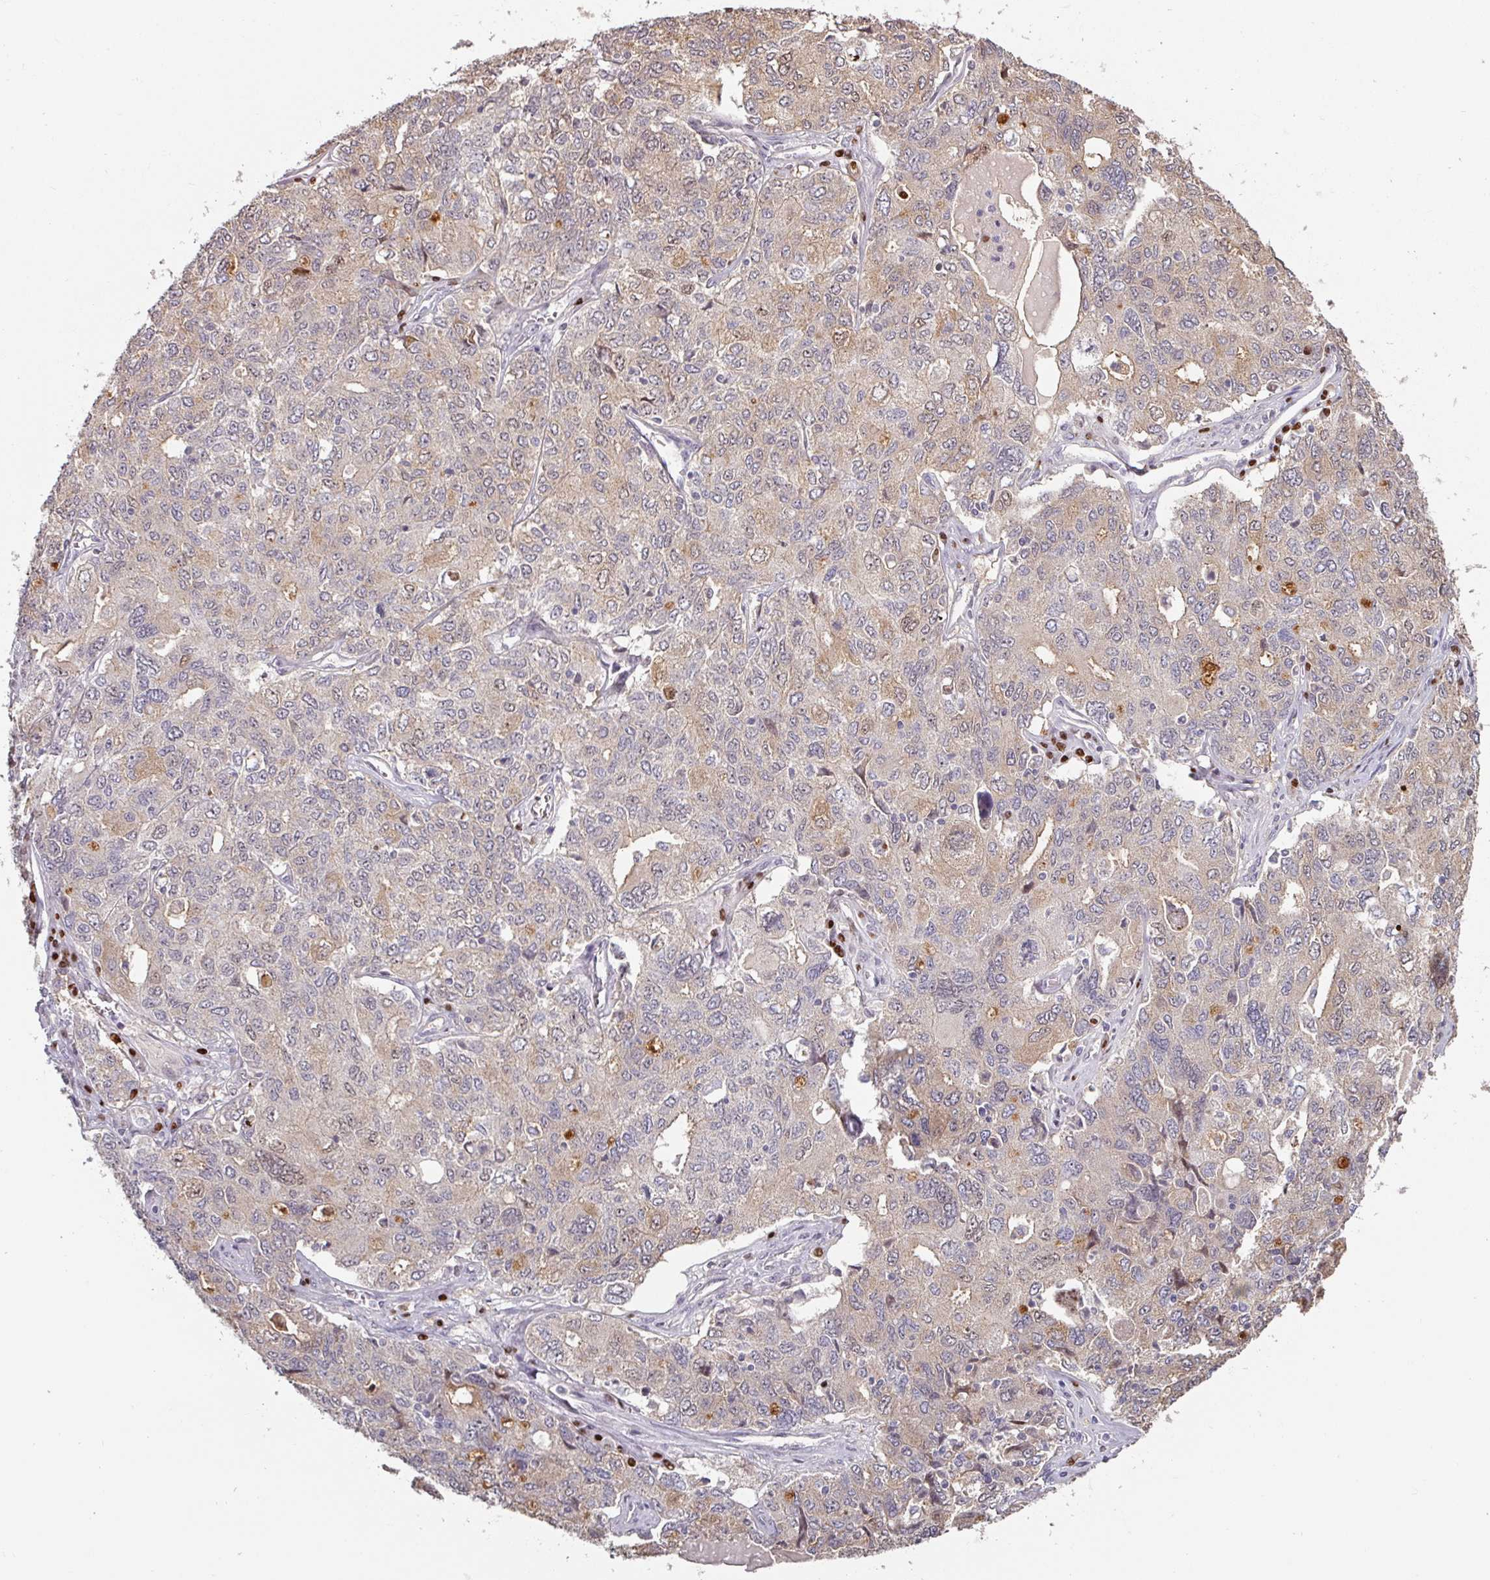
{"staining": {"intensity": "weak", "quantity": "25%-75%", "location": "cytoplasmic/membranous"}, "tissue": "ovarian cancer", "cell_type": "Tumor cells", "image_type": "cancer", "snomed": [{"axis": "morphology", "description": "Carcinoma, endometroid"}, {"axis": "topography", "description": "Ovary"}], "caption": "Immunohistochemistry (IHC) photomicrograph of neoplastic tissue: human ovarian cancer (endometroid carcinoma) stained using IHC displays low levels of weak protein expression localized specifically in the cytoplasmic/membranous of tumor cells, appearing as a cytoplasmic/membranous brown color.", "gene": "ZBTB6", "patient": {"sex": "female", "age": 62}}